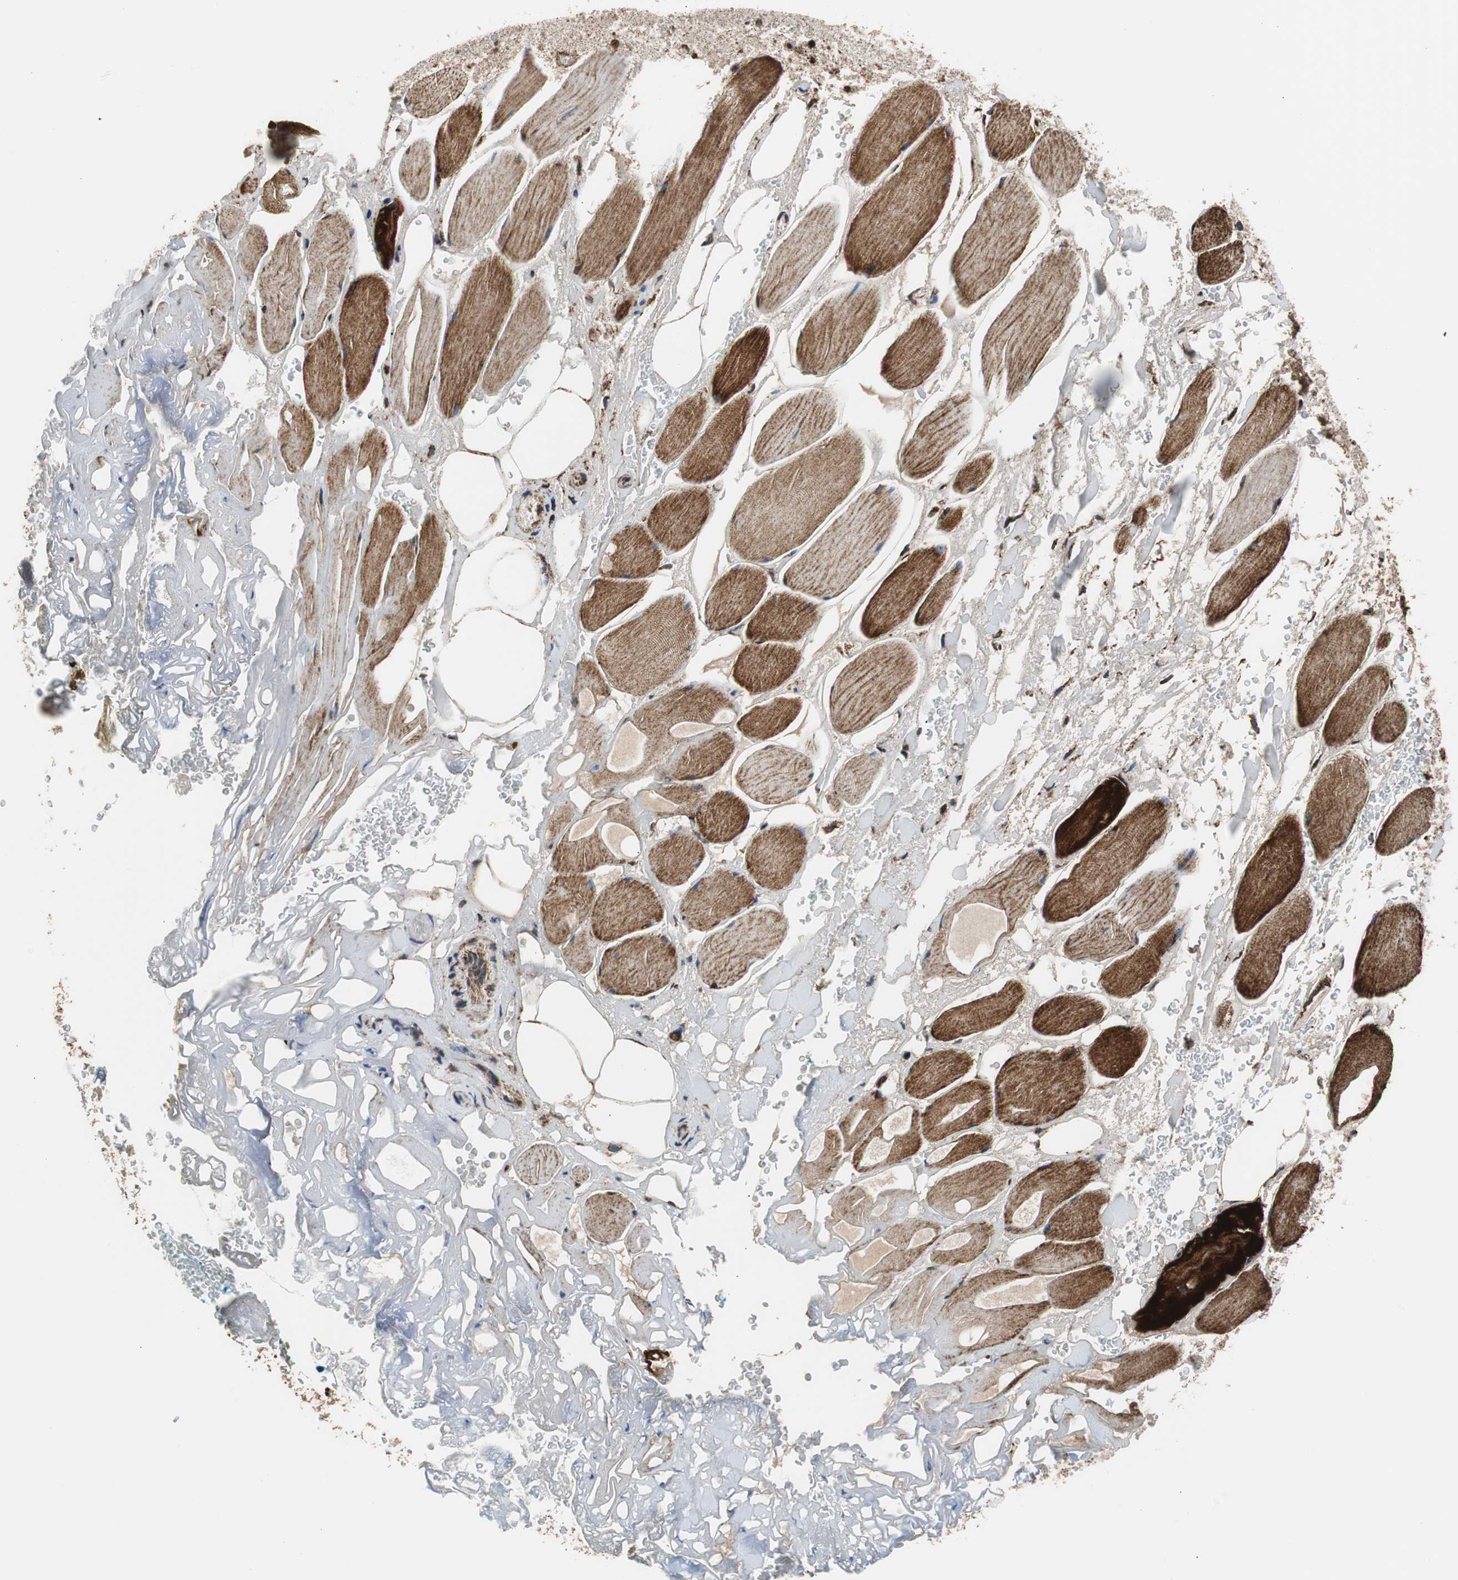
{"staining": {"intensity": "strong", "quantity": ">75%", "location": "cytoplasmic/membranous"}, "tissue": "adipose tissue", "cell_type": "Adipocytes", "image_type": "normal", "snomed": [{"axis": "morphology", "description": "Normal tissue, NOS"}, {"axis": "topography", "description": "Soft tissue"}, {"axis": "topography", "description": "Peripheral nerve tissue"}], "caption": "Normal adipose tissue displays strong cytoplasmic/membranous positivity in about >75% of adipocytes, visualized by immunohistochemistry. (Stains: DAB in brown, nuclei in blue, Microscopy: brightfield microscopy at high magnification).", "gene": "HSPA9", "patient": {"sex": "female", "age": 71}}